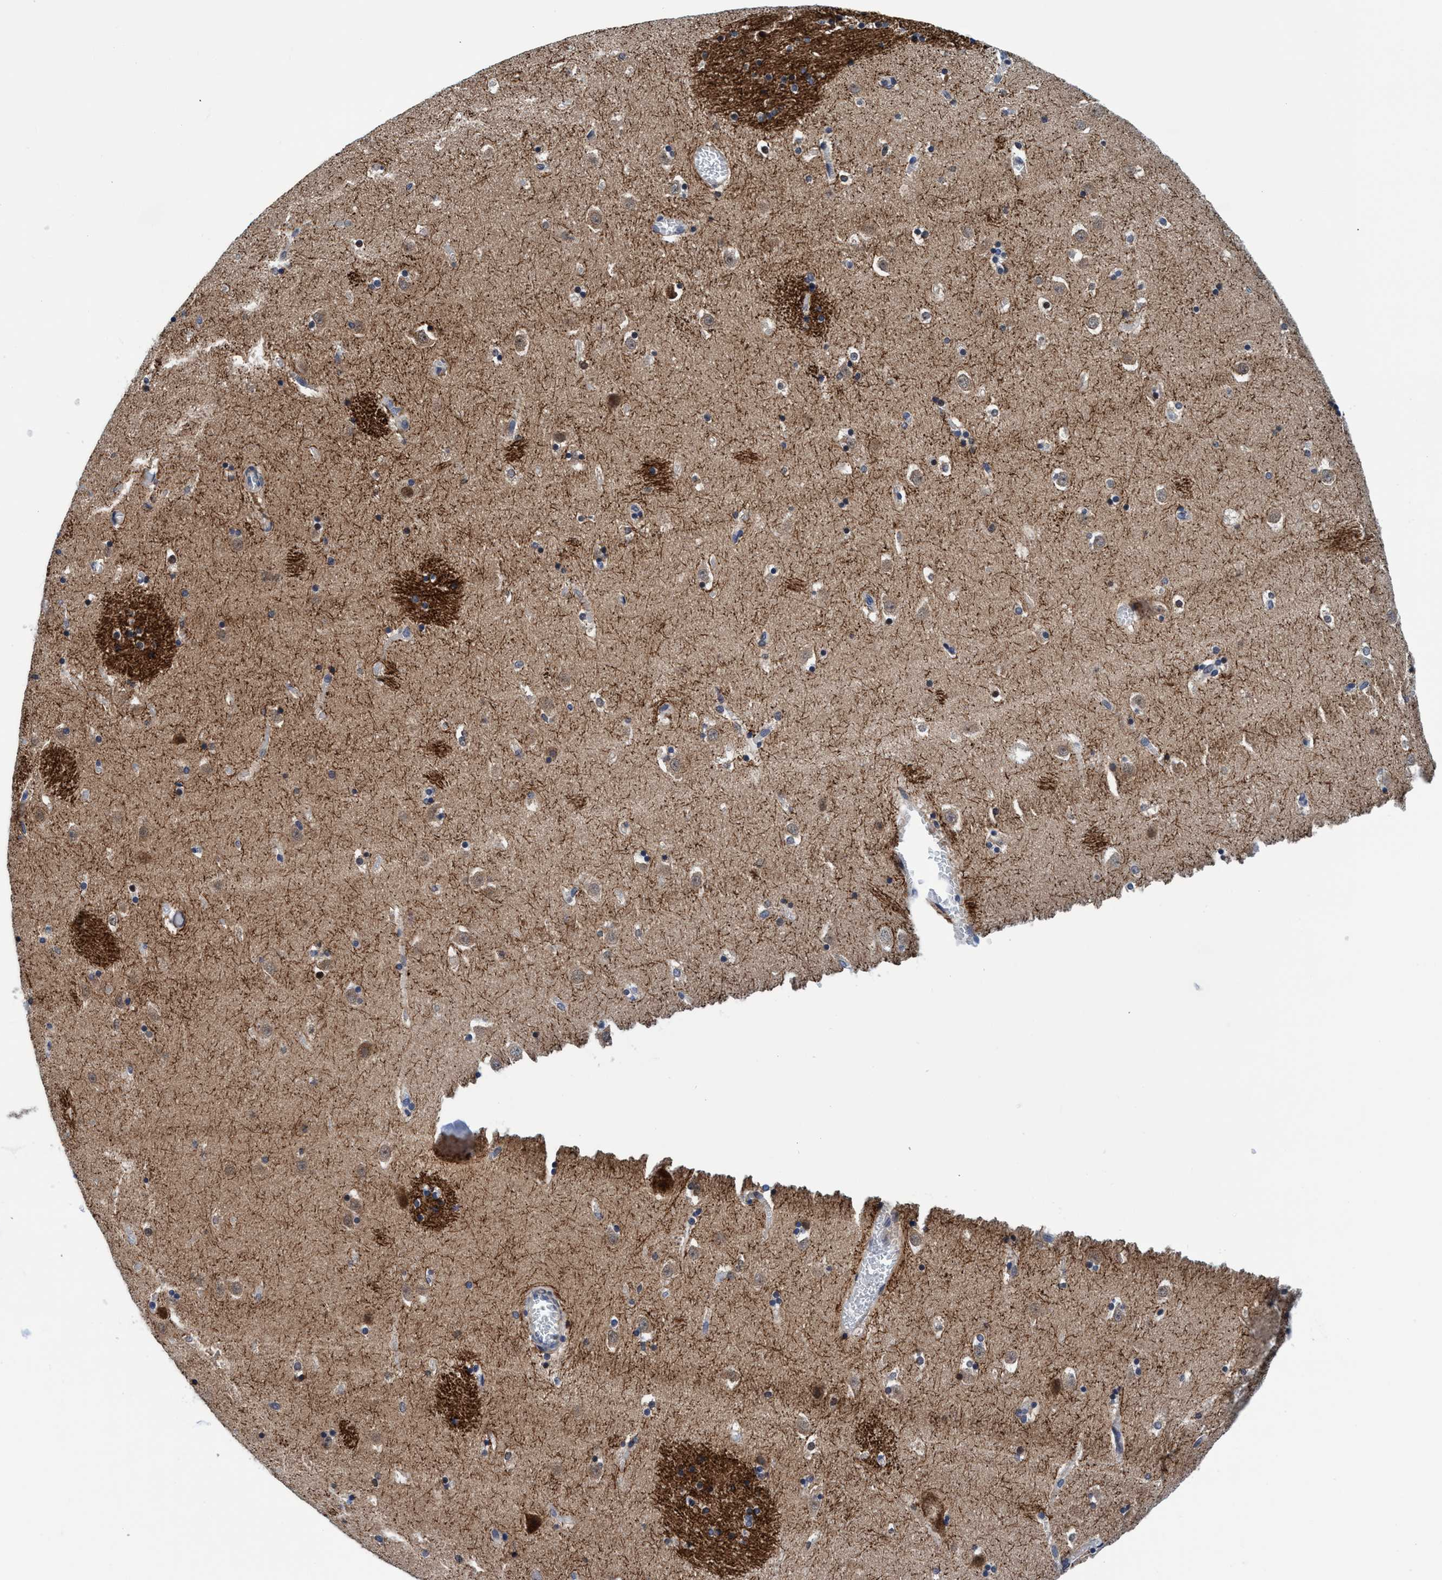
{"staining": {"intensity": "weak", "quantity": "<25%", "location": "cytoplasmic/membranous"}, "tissue": "caudate", "cell_type": "Glial cells", "image_type": "normal", "snomed": [{"axis": "morphology", "description": "Normal tissue, NOS"}, {"axis": "topography", "description": "Lateral ventricle wall"}], "caption": "The IHC image has no significant staining in glial cells of caudate. (Stains: DAB immunohistochemistry with hematoxylin counter stain, Microscopy: brightfield microscopy at high magnification).", "gene": "AGAP2", "patient": {"sex": "male", "age": 45}}